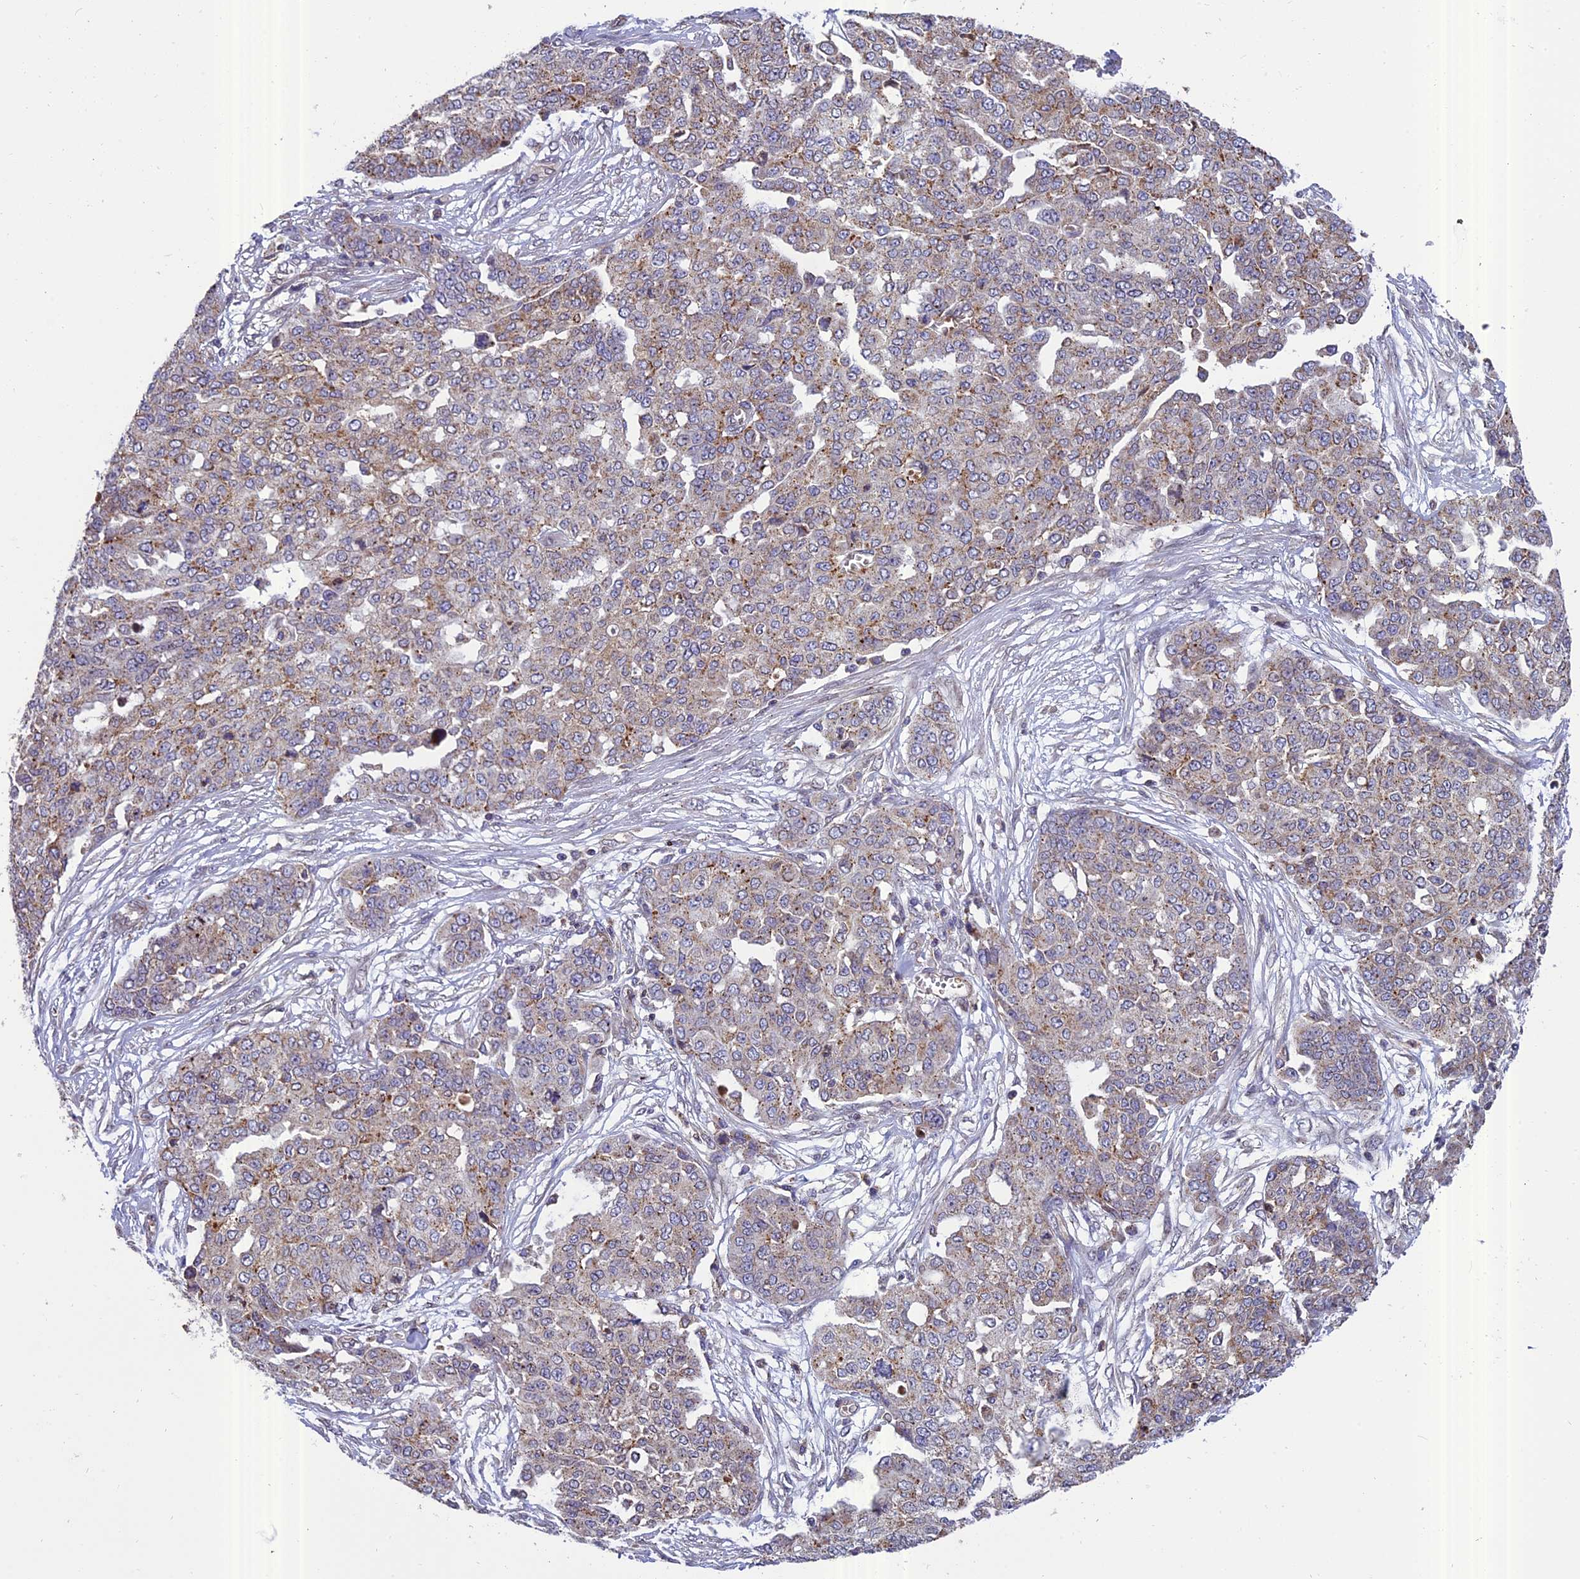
{"staining": {"intensity": "moderate", "quantity": "<25%", "location": "cytoplasmic/membranous"}, "tissue": "ovarian cancer", "cell_type": "Tumor cells", "image_type": "cancer", "snomed": [{"axis": "morphology", "description": "Cystadenocarcinoma, serous, NOS"}, {"axis": "topography", "description": "Soft tissue"}, {"axis": "topography", "description": "Ovary"}], "caption": "Immunohistochemical staining of ovarian cancer exhibits low levels of moderate cytoplasmic/membranous positivity in about <25% of tumor cells.", "gene": "CHMP2A", "patient": {"sex": "female", "age": 57}}